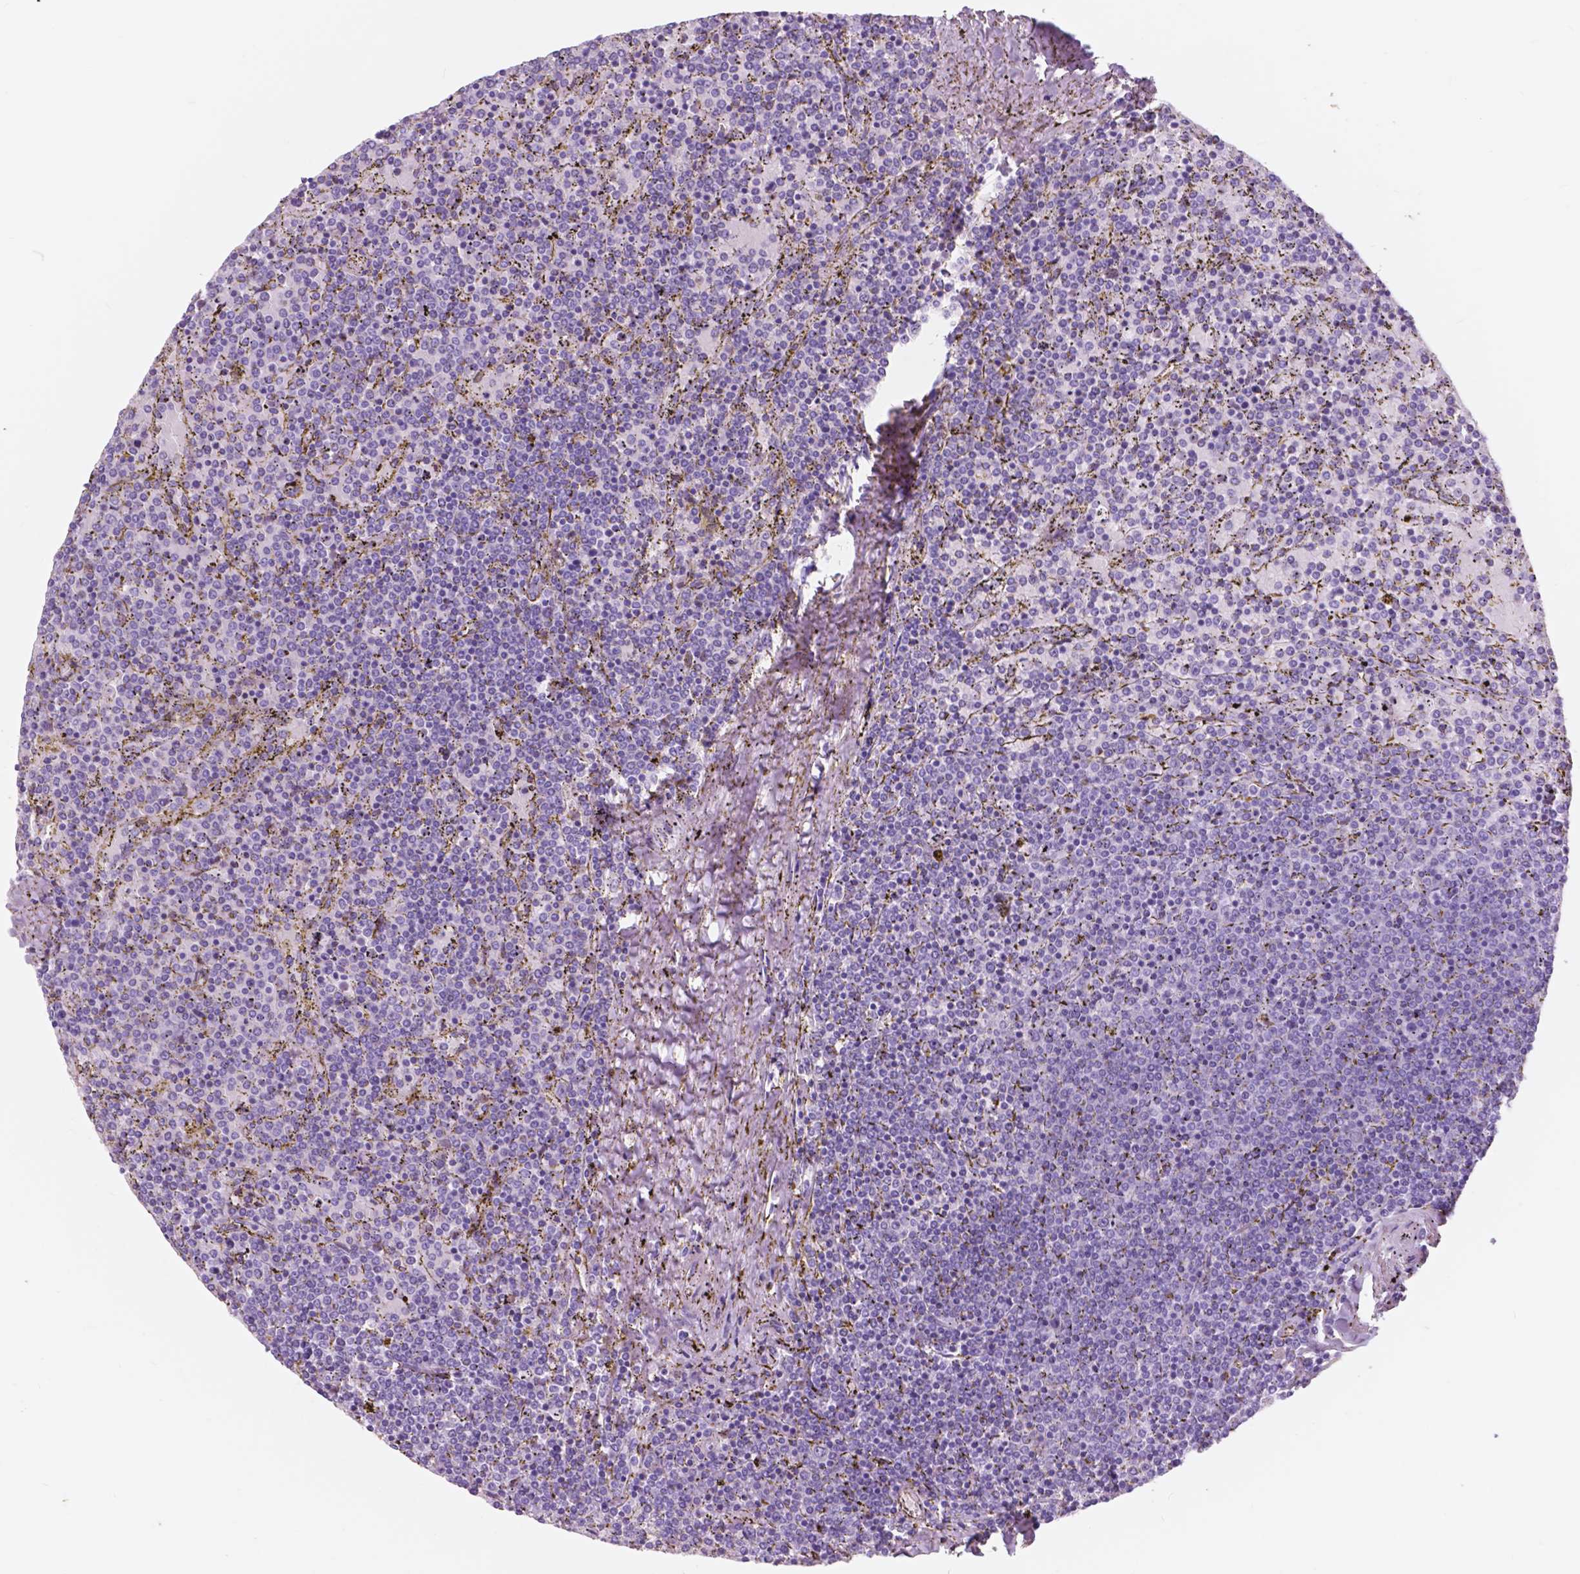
{"staining": {"intensity": "negative", "quantity": "none", "location": "none"}, "tissue": "lymphoma", "cell_type": "Tumor cells", "image_type": "cancer", "snomed": [{"axis": "morphology", "description": "Malignant lymphoma, non-Hodgkin's type, Low grade"}, {"axis": "topography", "description": "Spleen"}], "caption": "Malignant lymphoma, non-Hodgkin's type (low-grade) was stained to show a protein in brown. There is no significant expression in tumor cells. Nuclei are stained in blue.", "gene": "FXYD2", "patient": {"sex": "female", "age": 77}}